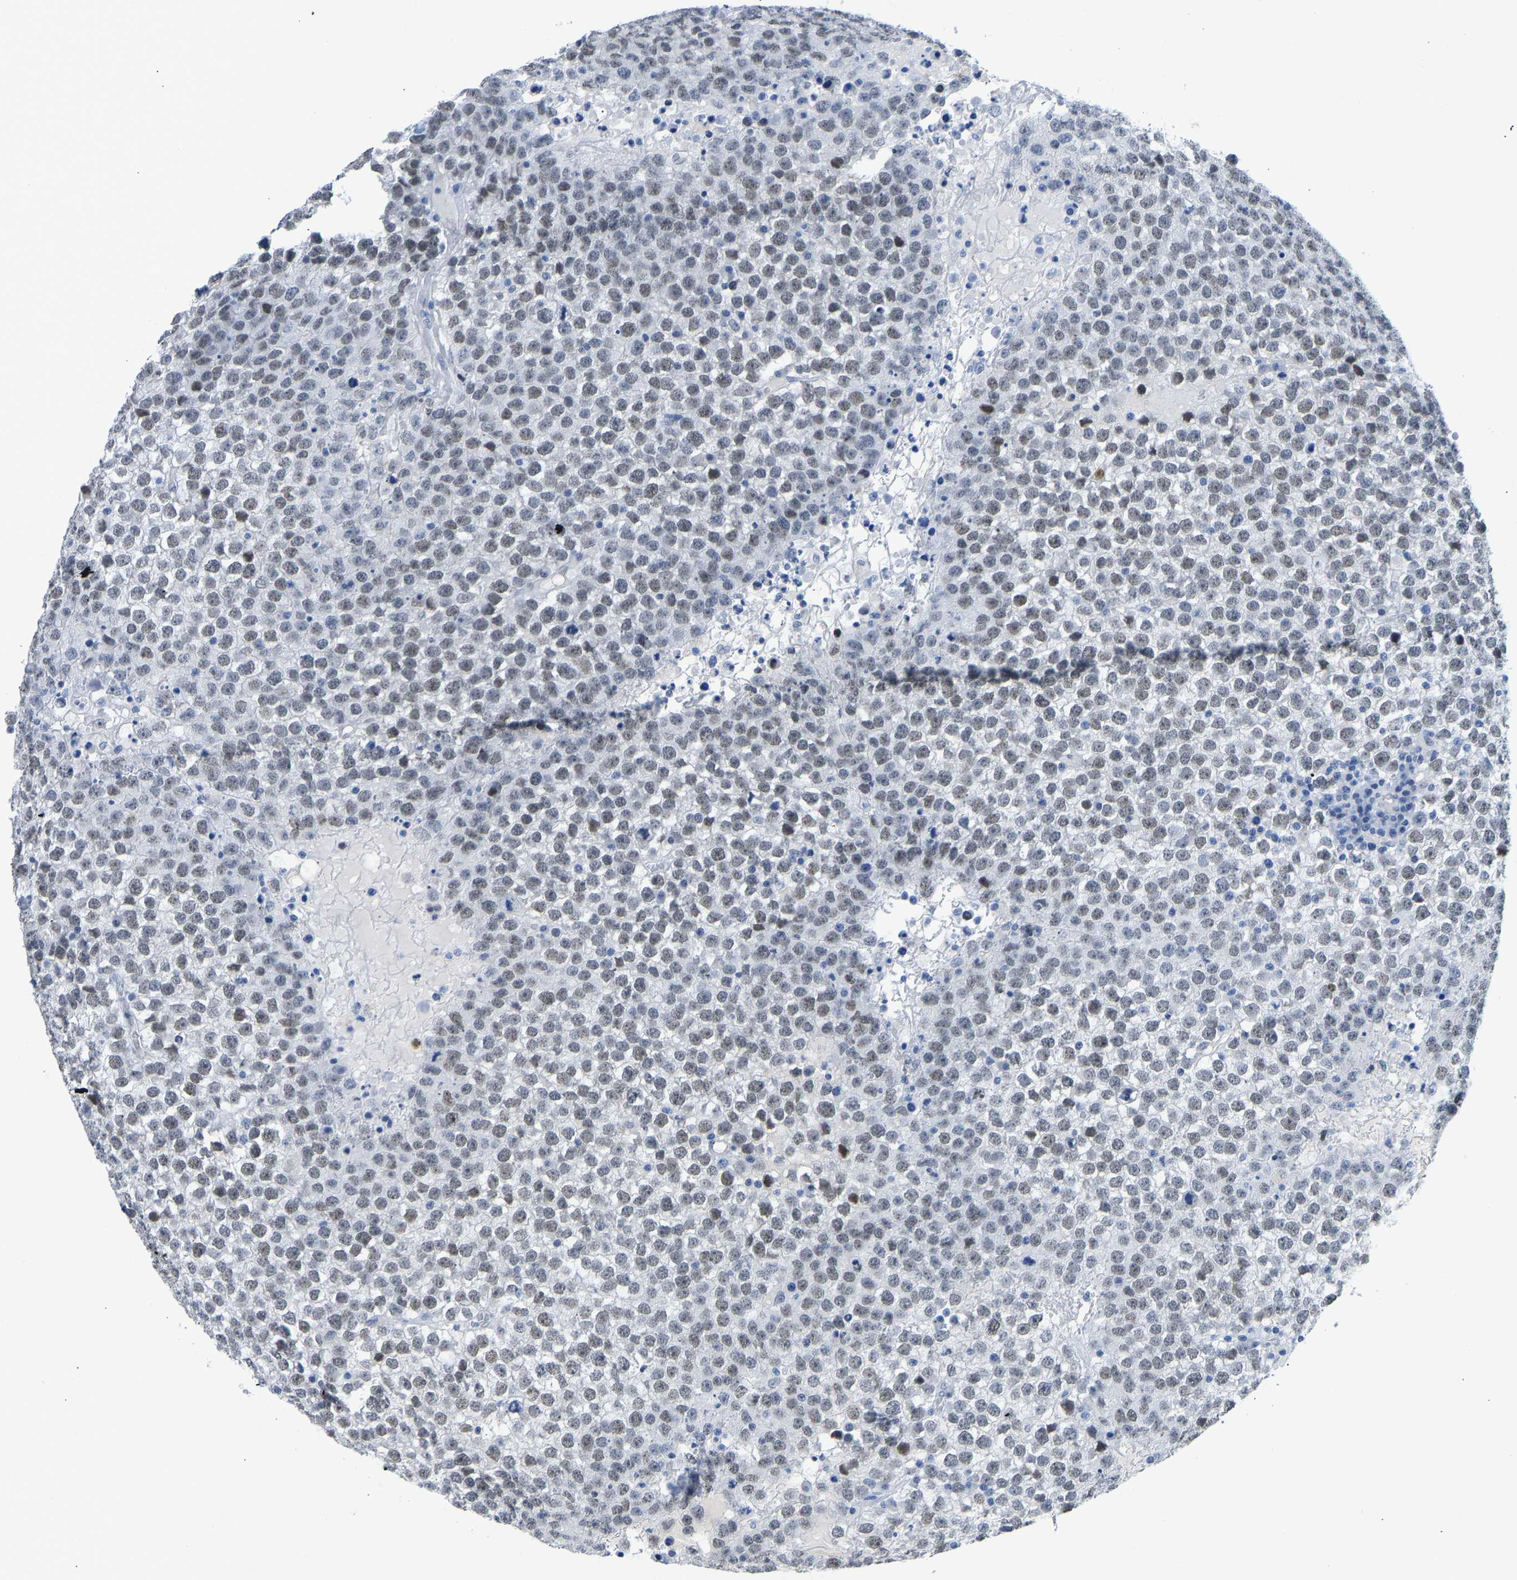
{"staining": {"intensity": "negative", "quantity": "none", "location": "none"}, "tissue": "testis cancer", "cell_type": "Tumor cells", "image_type": "cancer", "snomed": [{"axis": "morphology", "description": "Seminoma, NOS"}, {"axis": "topography", "description": "Testis"}], "caption": "The micrograph displays no significant positivity in tumor cells of seminoma (testis).", "gene": "TXNDC2", "patient": {"sex": "male", "age": 65}}